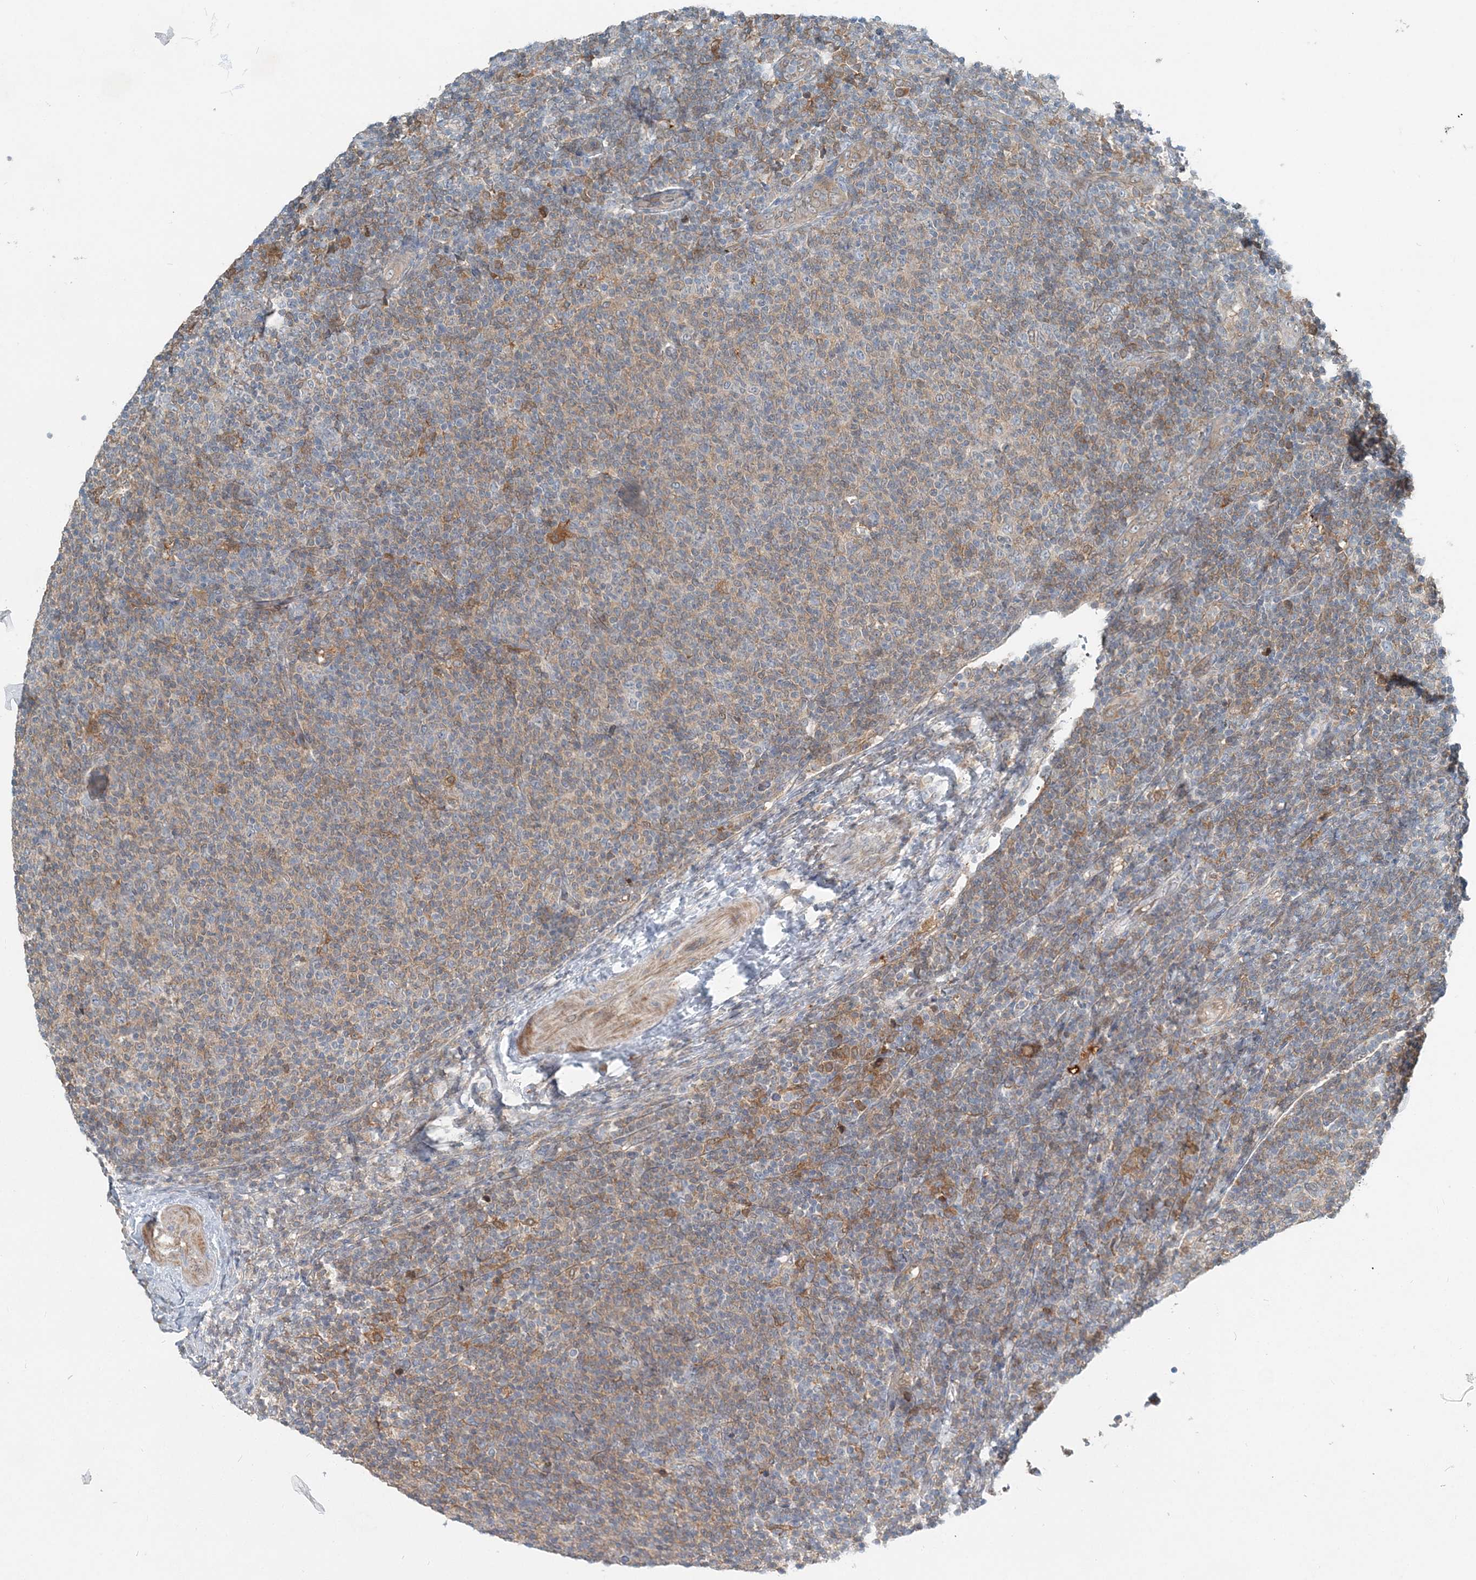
{"staining": {"intensity": "weak", "quantity": "25%-75%", "location": "cytoplasmic/membranous"}, "tissue": "lymphoma", "cell_type": "Tumor cells", "image_type": "cancer", "snomed": [{"axis": "morphology", "description": "Malignant lymphoma, non-Hodgkin's type, Low grade"}, {"axis": "topography", "description": "Lymph node"}], "caption": "Brown immunohistochemical staining in human lymphoma reveals weak cytoplasmic/membranous positivity in approximately 25%-75% of tumor cells.", "gene": "ARMH1", "patient": {"sex": "male", "age": 66}}